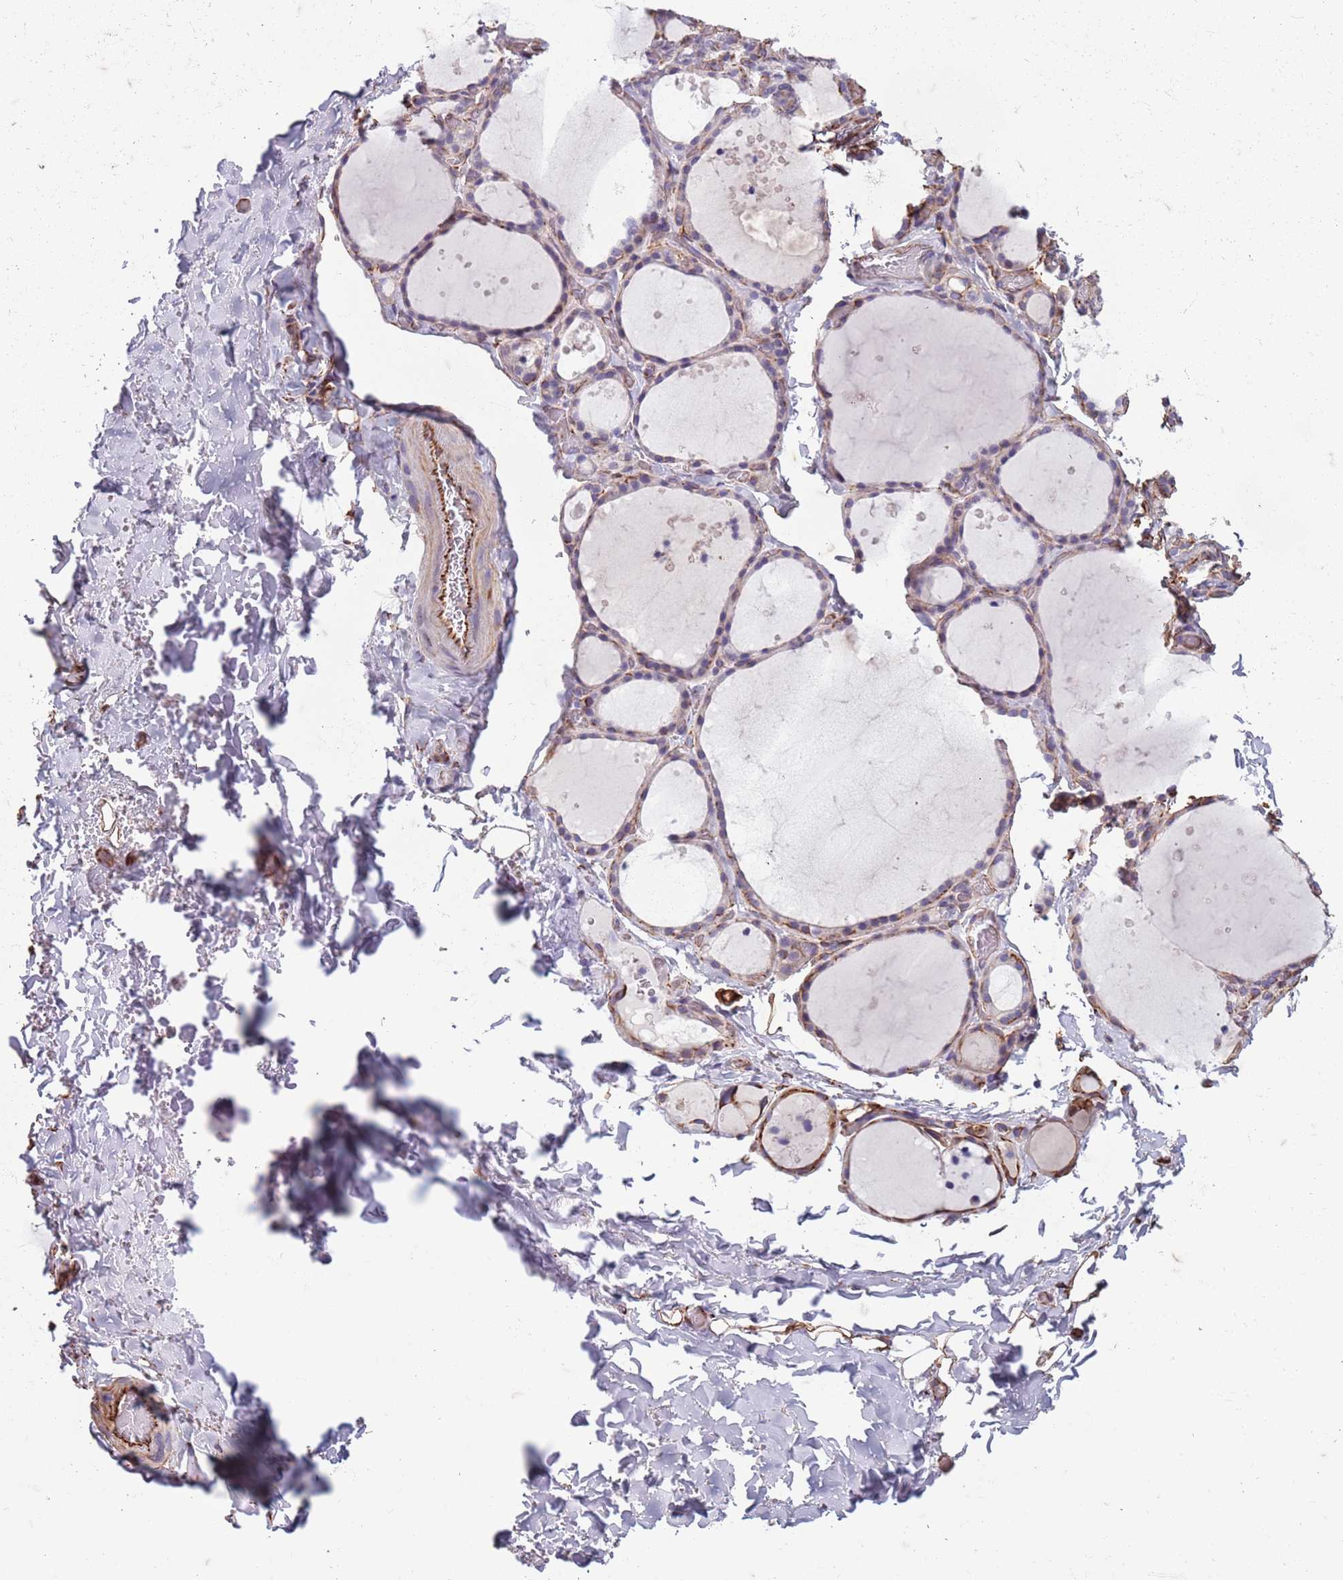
{"staining": {"intensity": "moderate", "quantity": "<25%", "location": "cytoplasmic/membranous"}, "tissue": "thyroid gland", "cell_type": "Glandular cells", "image_type": "normal", "snomed": [{"axis": "morphology", "description": "Normal tissue, NOS"}, {"axis": "topography", "description": "Thyroid gland"}], "caption": "A brown stain labels moderate cytoplasmic/membranous staining of a protein in glandular cells of unremarkable human thyroid gland. (DAB (3,3'-diaminobenzidine) IHC, brown staining for protein, blue staining for nuclei).", "gene": "TAS2R38", "patient": {"sex": "female", "age": 44}}